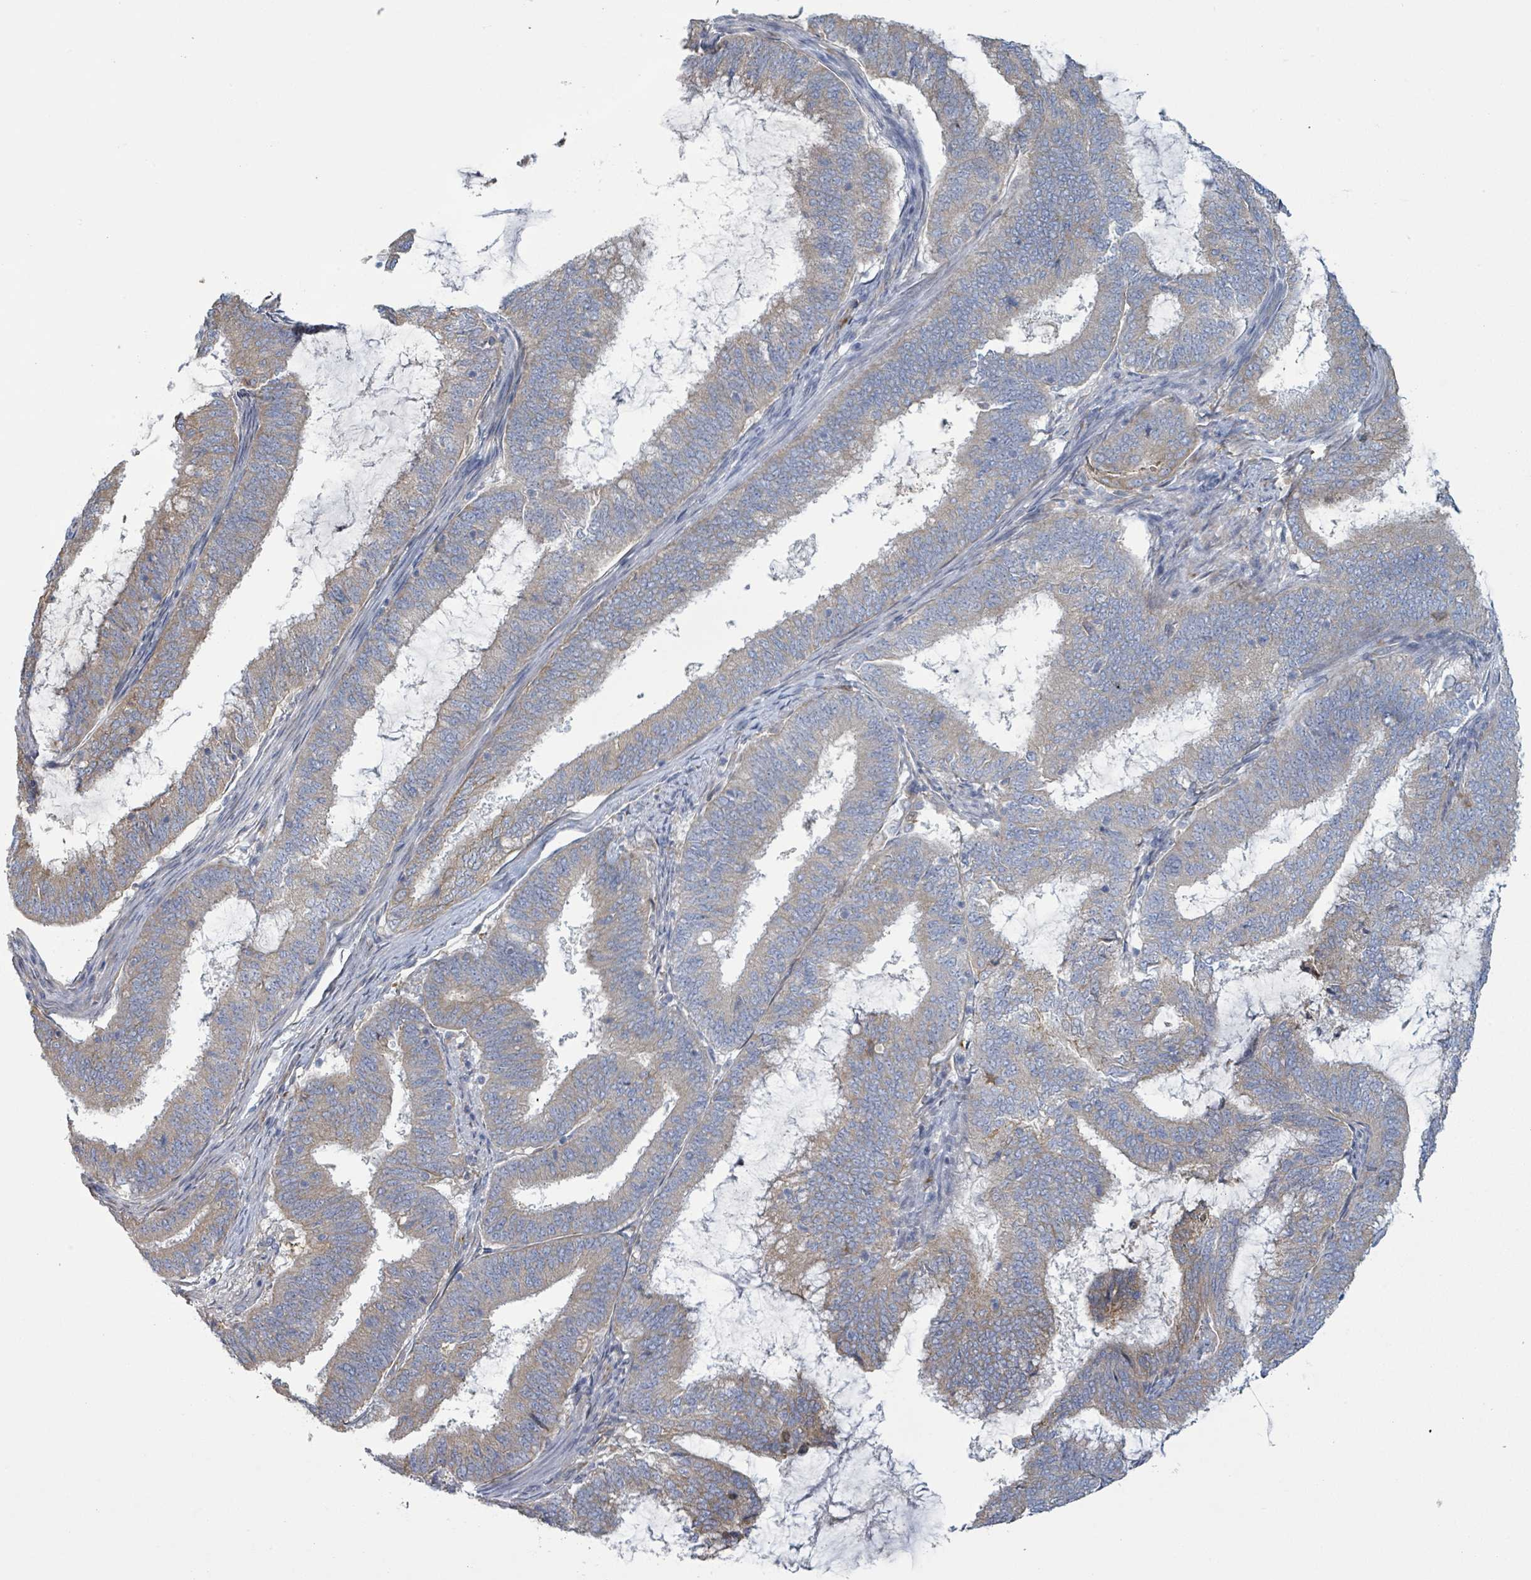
{"staining": {"intensity": "weak", "quantity": "25%-75%", "location": "cytoplasmic/membranous"}, "tissue": "endometrial cancer", "cell_type": "Tumor cells", "image_type": "cancer", "snomed": [{"axis": "morphology", "description": "Adenocarcinoma, NOS"}, {"axis": "topography", "description": "Endometrium"}], "caption": "Protein expression analysis of adenocarcinoma (endometrial) shows weak cytoplasmic/membranous positivity in about 25%-75% of tumor cells.", "gene": "COL13A1", "patient": {"sex": "female", "age": 51}}